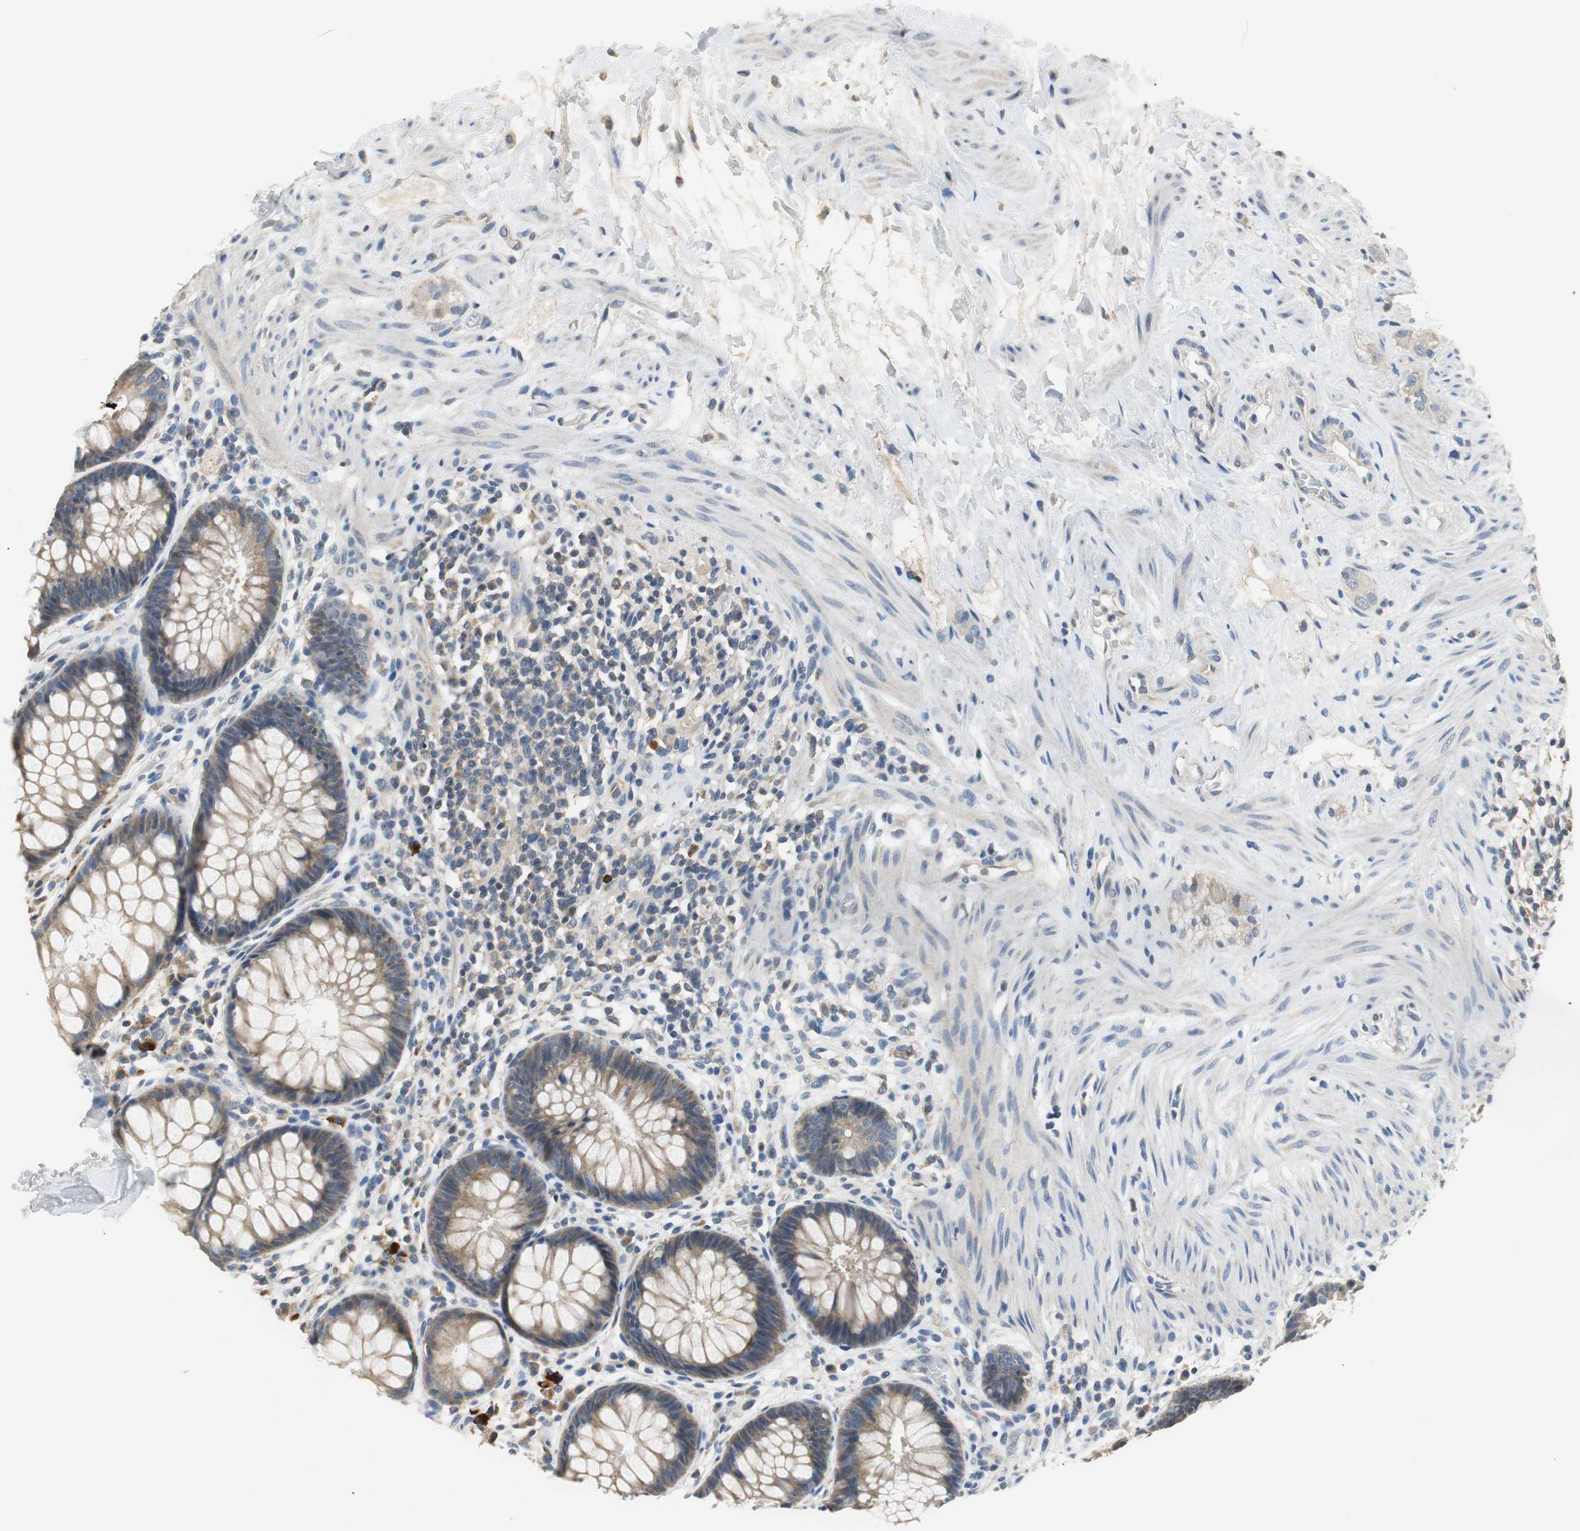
{"staining": {"intensity": "weak", "quantity": ">75%", "location": "cytoplasmic/membranous"}, "tissue": "rectum", "cell_type": "Glandular cells", "image_type": "normal", "snomed": [{"axis": "morphology", "description": "Normal tissue, NOS"}, {"axis": "topography", "description": "Rectum"}], "caption": "Immunohistochemical staining of benign human rectum shows >75% levels of weak cytoplasmic/membranous protein positivity in about >75% of glandular cells. The protein is shown in brown color, while the nuclei are stained blue.", "gene": "MTIF2", "patient": {"sex": "female", "age": 46}}